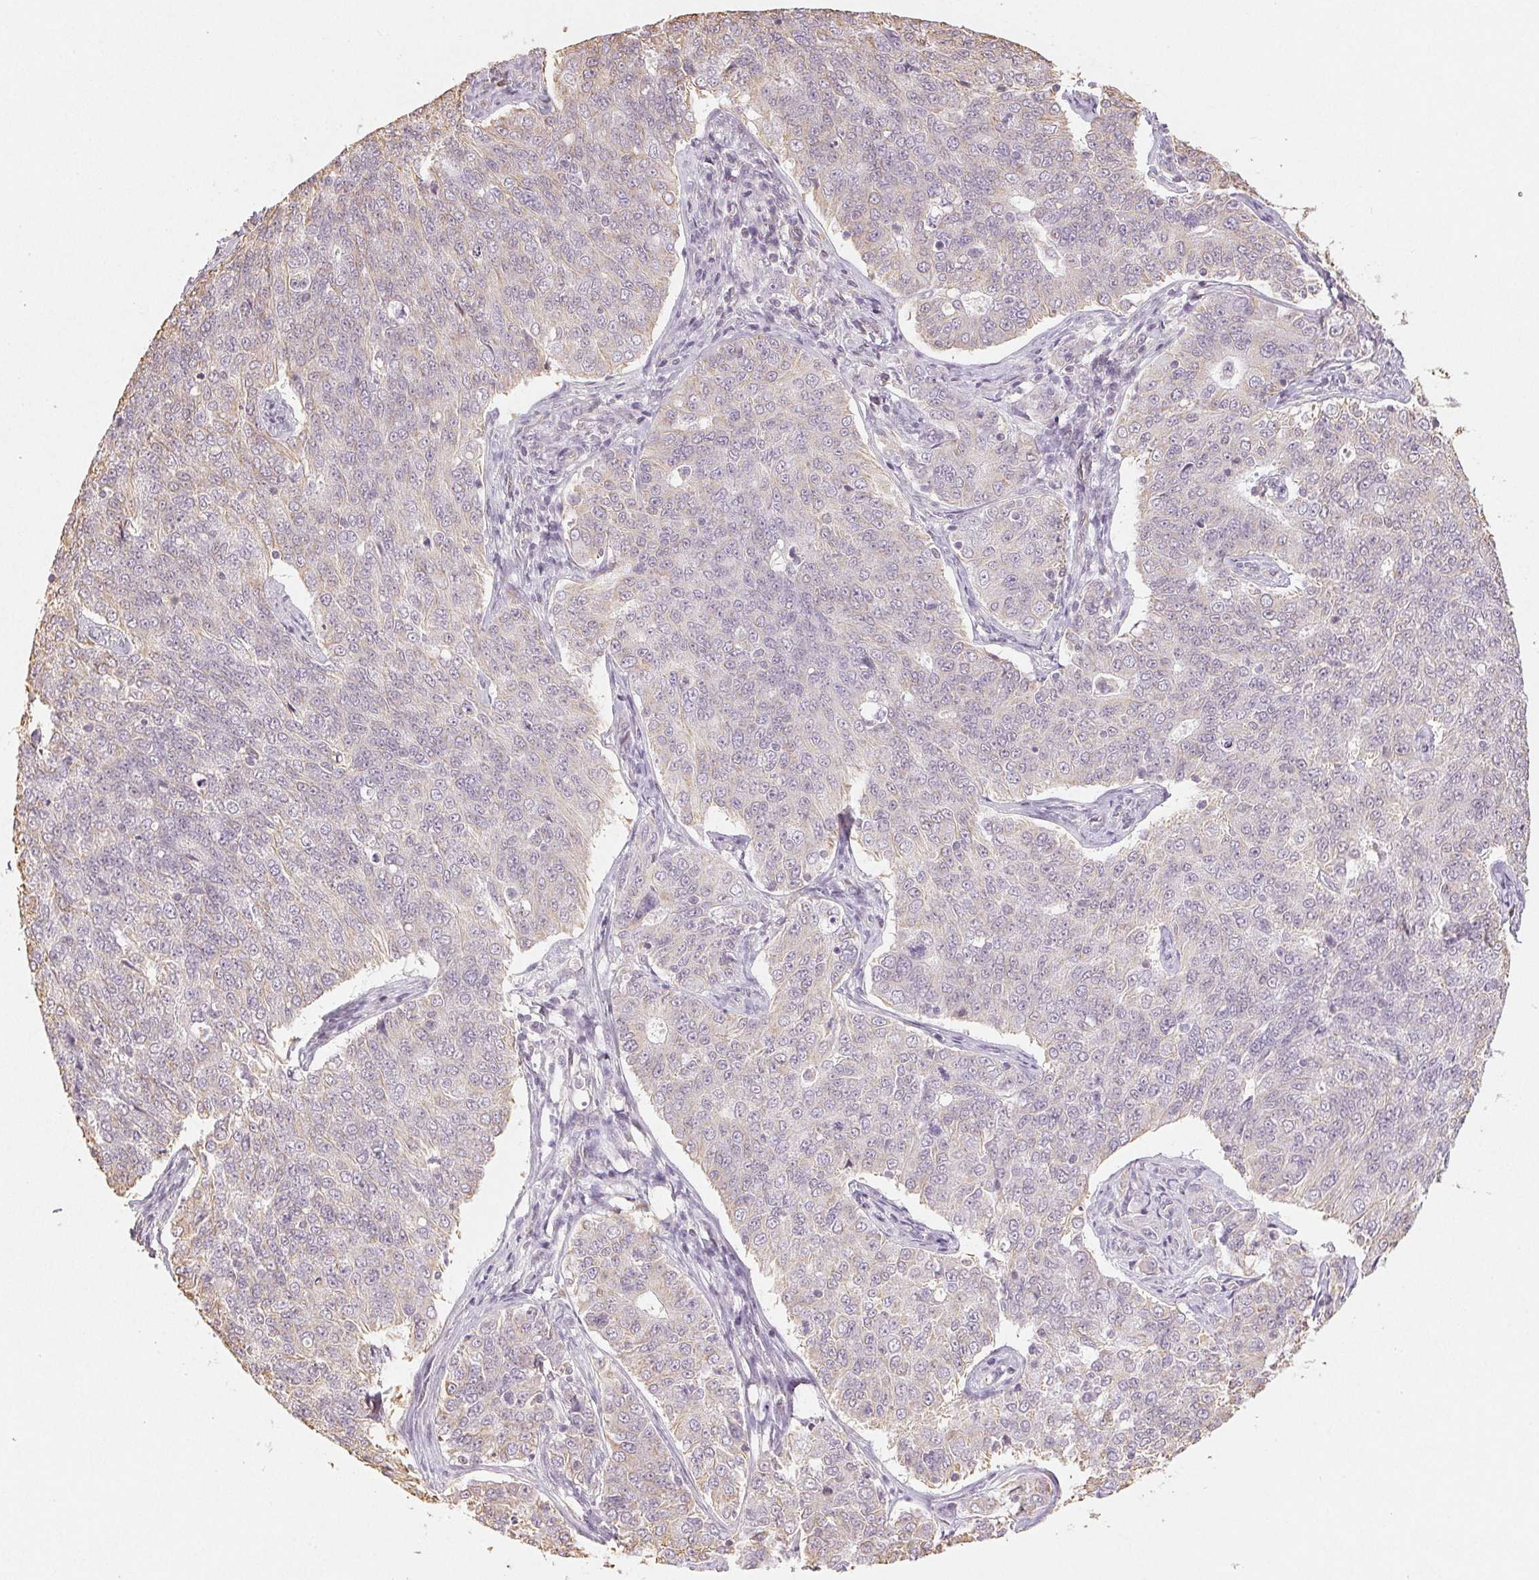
{"staining": {"intensity": "weak", "quantity": "<25%", "location": "cytoplasmic/membranous"}, "tissue": "endometrial cancer", "cell_type": "Tumor cells", "image_type": "cancer", "snomed": [{"axis": "morphology", "description": "Adenocarcinoma, NOS"}, {"axis": "topography", "description": "Endometrium"}], "caption": "High magnification brightfield microscopy of endometrial cancer stained with DAB (3,3'-diaminobenzidine) (brown) and counterstained with hematoxylin (blue): tumor cells show no significant expression.", "gene": "COL7A1", "patient": {"sex": "female", "age": 43}}